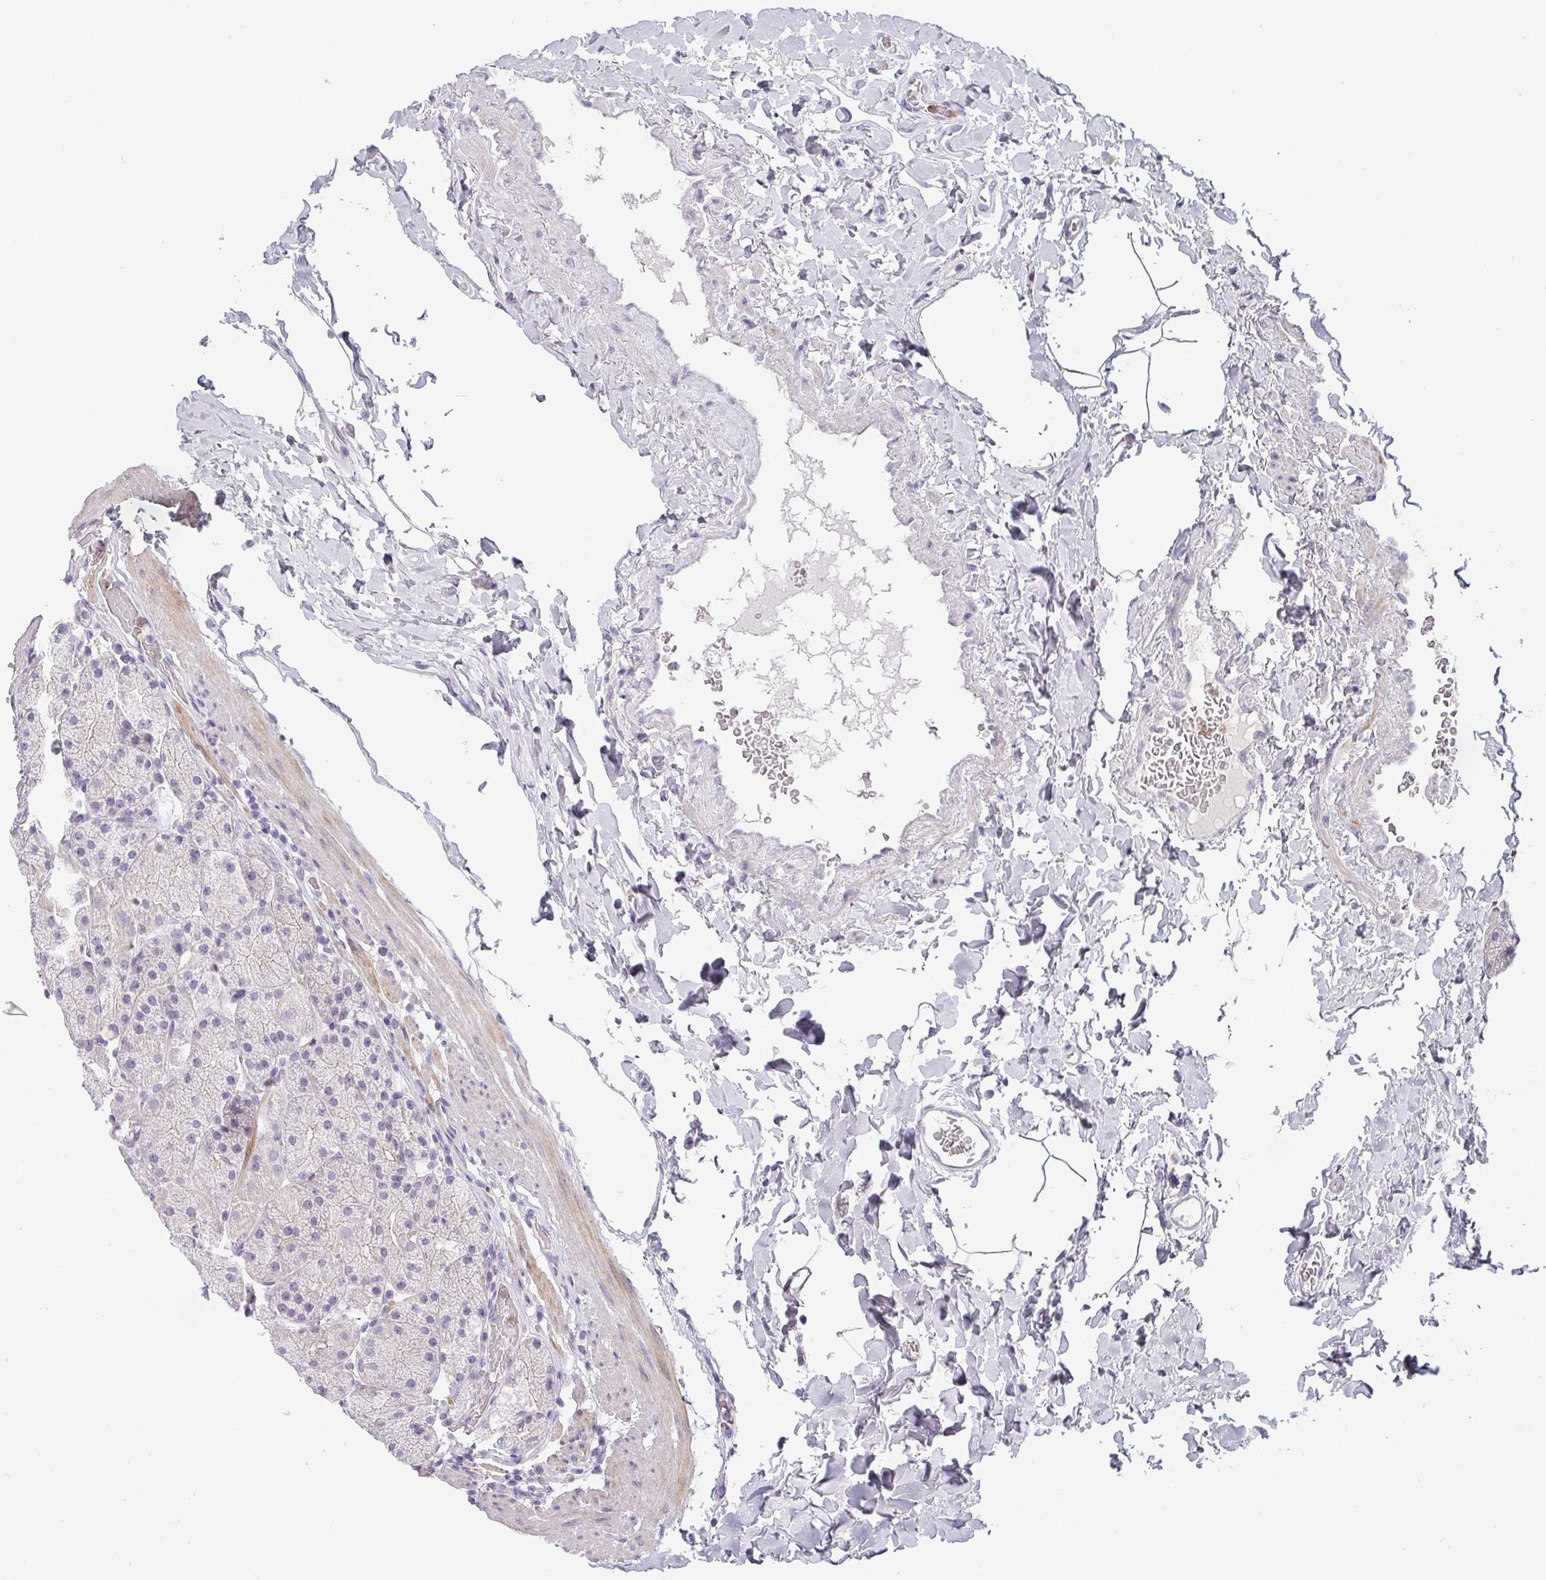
{"staining": {"intensity": "negative", "quantity": "none", "location": "none"}, "tissue": "stomach", "cell_type": "Glandular cells", "image_type": "normal", "snomed": [{"axis": "morphology", "description": "Normal tissue, NOS"}, {"axis": "topography", "description": "Stomach, upper"}, {"axis": "topography", "description": "Stomach, lower"}], "caption": "IHC of normal stomach displays no staining in glandular cells. (DAB (3,3'-diaminobenzidine) immunohistochemistry (IHC) with hematoxylin counter stain).", "gene": "BTLA", "patient": {"sex": "male", "age": 67}}